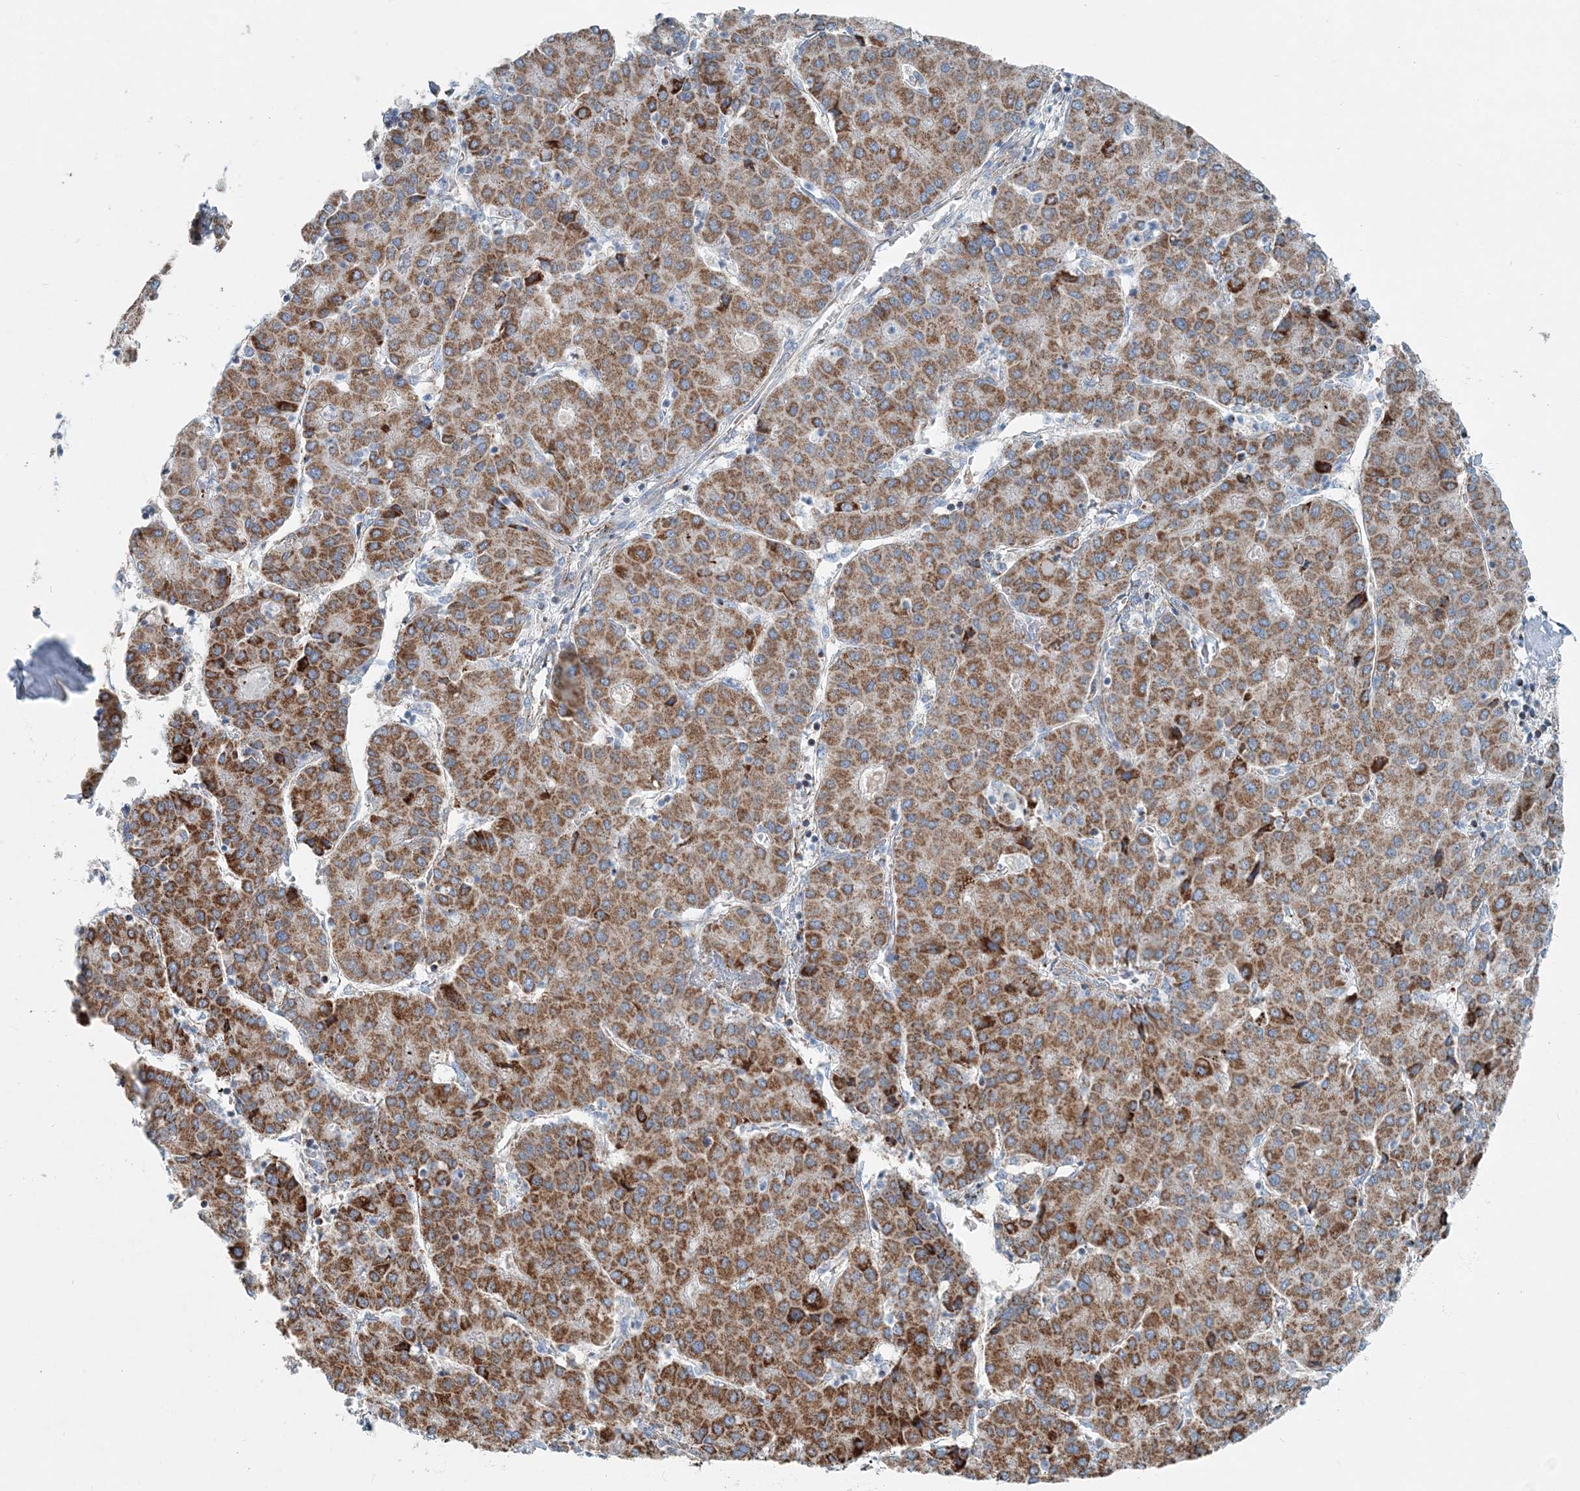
{"staining": {"intensity": "strong", "quantity": ">75%", "location": "cytoplasmic/membranous"}, "tissue": "liver cancer", "cell_type": "Tumor cells", "image_type": "cancer", "snomed": [{"axis": "morphology", "description": "Carcinoma, Hepatocellular, NOS"}, {"axis": "topography", "description": "Liver"}], "caption": "Protein expression analysis of liver cancer shows strong cytoplasmic/membranous staining in approximately >75% of tumor cells.", "gene": "INTU", "patient": {"sex": "male", "age": 65}}